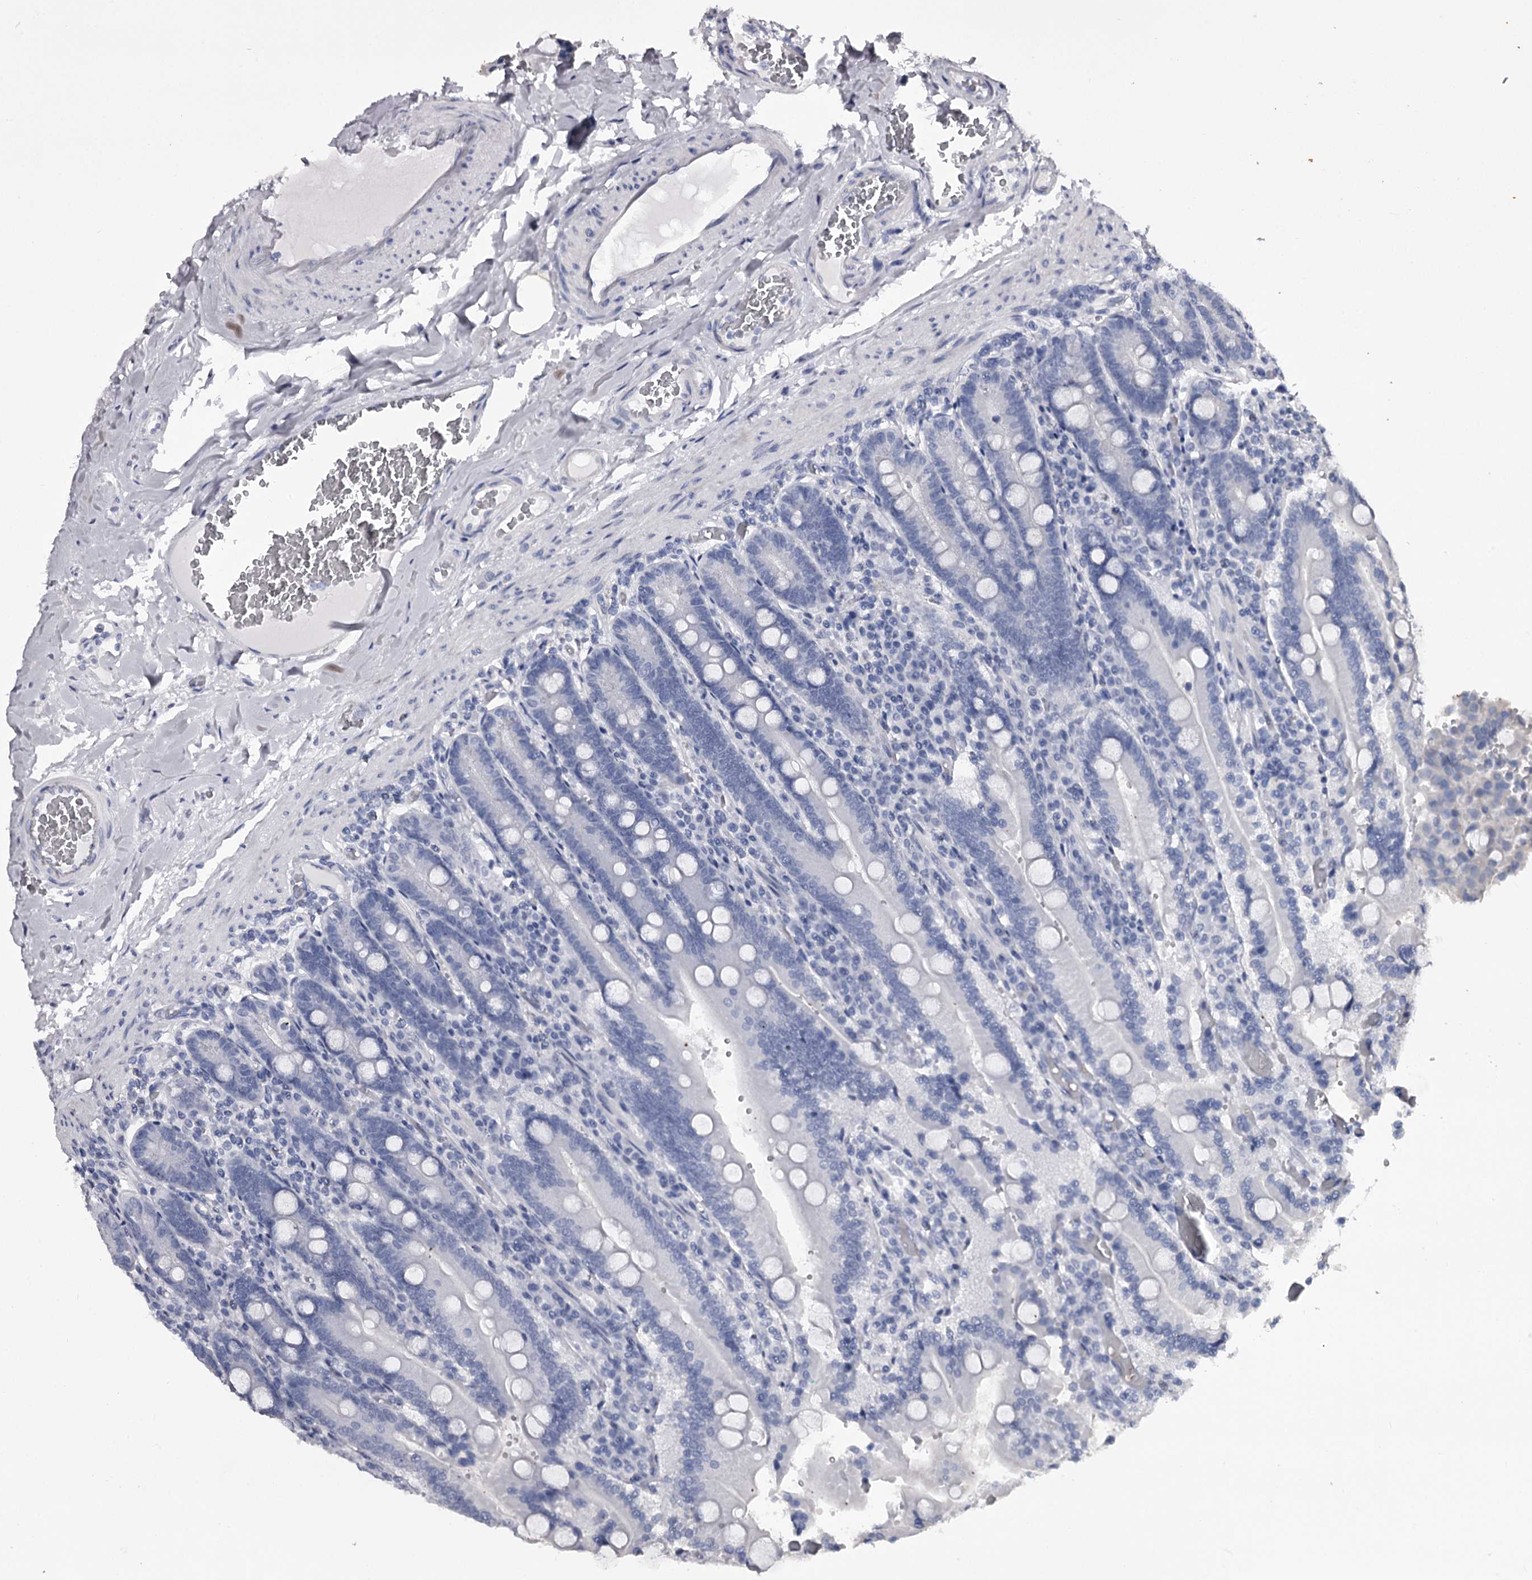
{"staining": {"intensity": "negative", "quantity": "none", "location": "none"}, "tissue": "duodenum", "cell_type": "Glandular cells", "image_type": "normal", "snomed": [{"axis": "morphology", "description": "Normal tissue, NOS"}, {"axis": "topography", "description": "Duodenum"}], "caption": "Immunohistochemical staining of unremarkable duodenum displays no significant staining in glandular cells.", "gene": "OVOL2", "patient": {"sex": "female", "age": 62}}